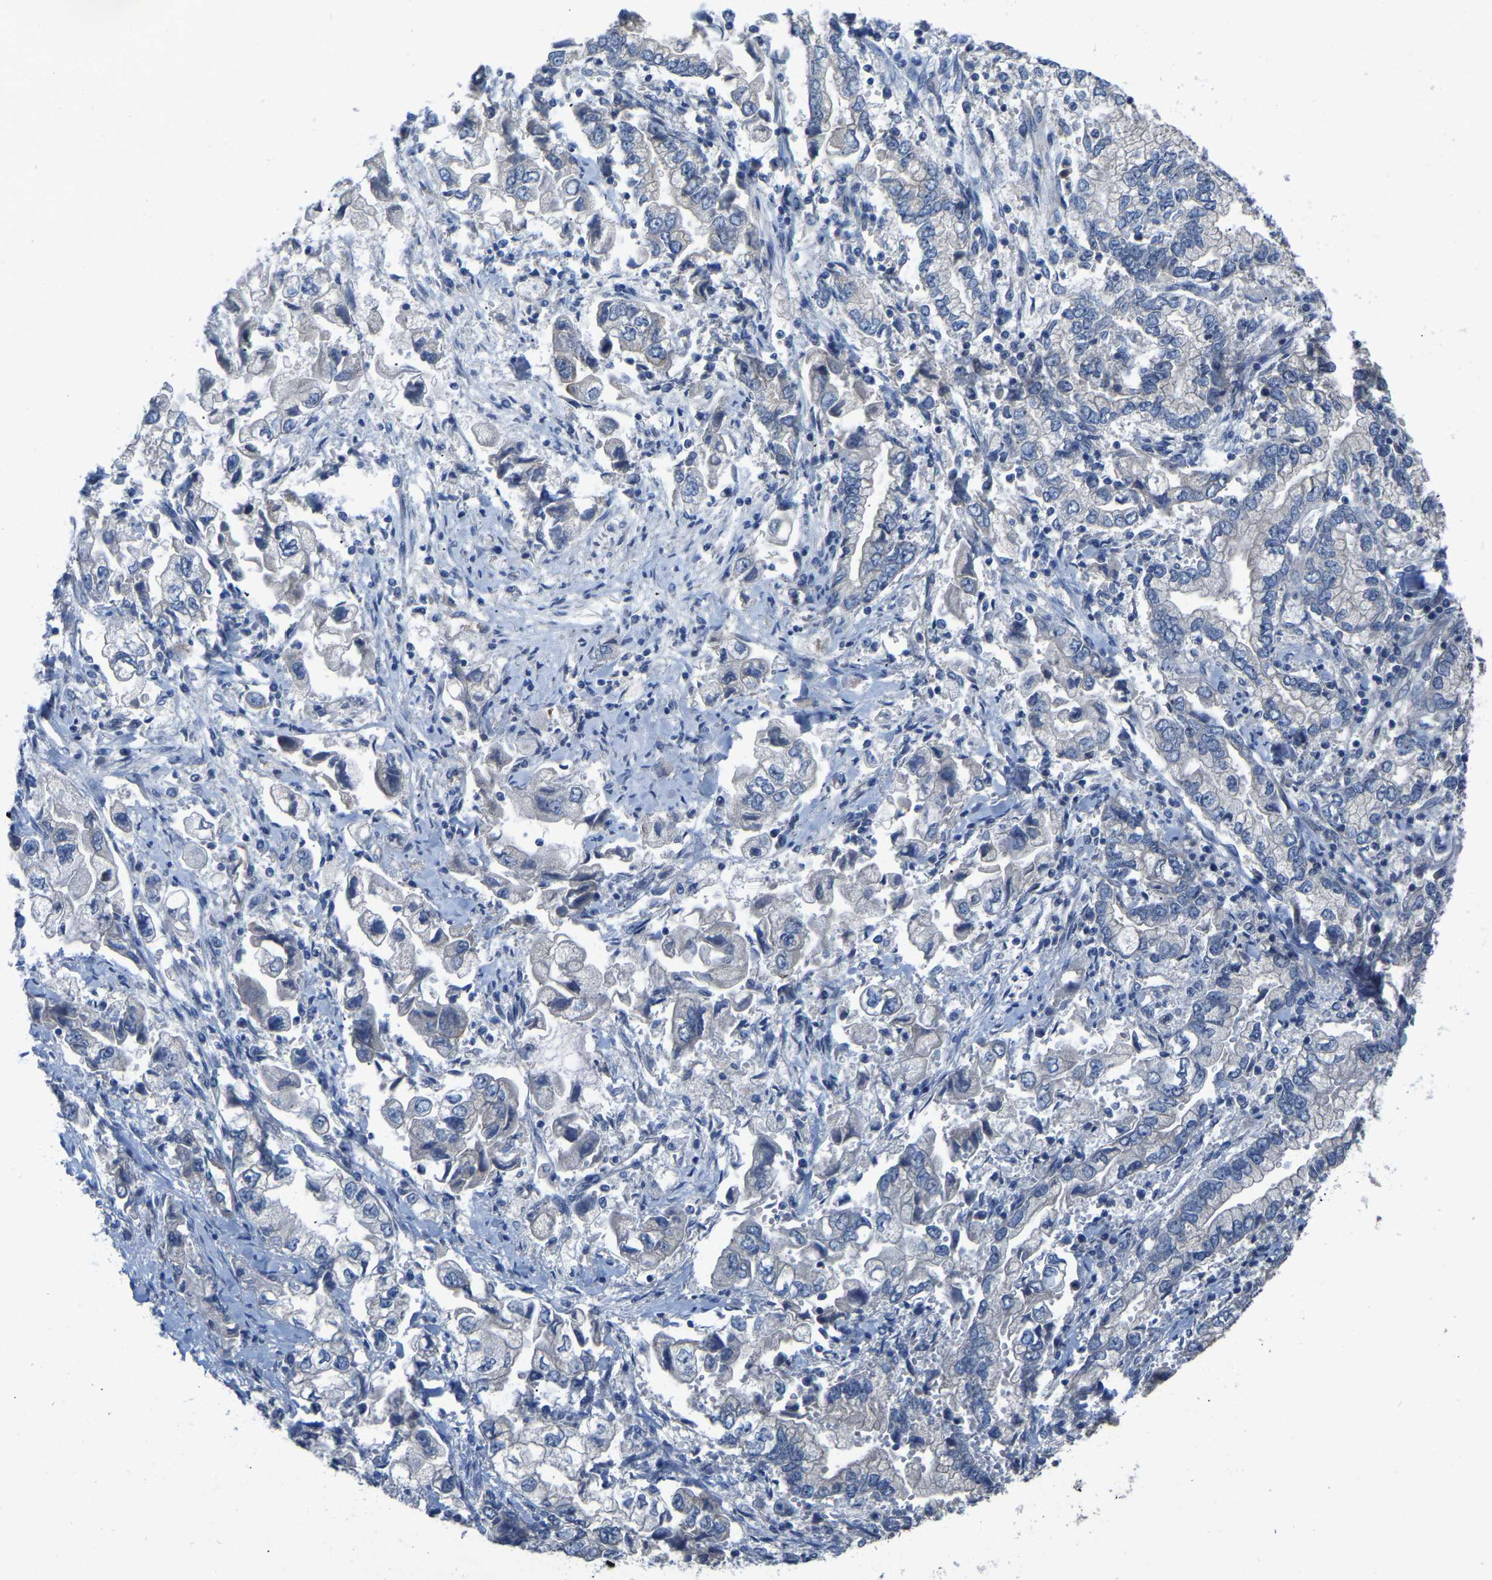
{"staining": {"intensity": "negative", "quantity": "none", "location": "none"}, "tissue": "stomach cancer", "cell_type": "Tumor cells", "image_type": "cancer", "snomed": [{"axis": "morphology", "description": "Normal tissue, NOS"}, {"axis": "morphology", "description": "Adenocarcinoma, NOS"}, {"axis": "topography", "description": "Stomach"}], "caption": "The image displays no staining of tumor cells in adenocarcinoma (stomach).", "gene": "HIGD2B", "patient": {"sex": "male", "age": 62}}